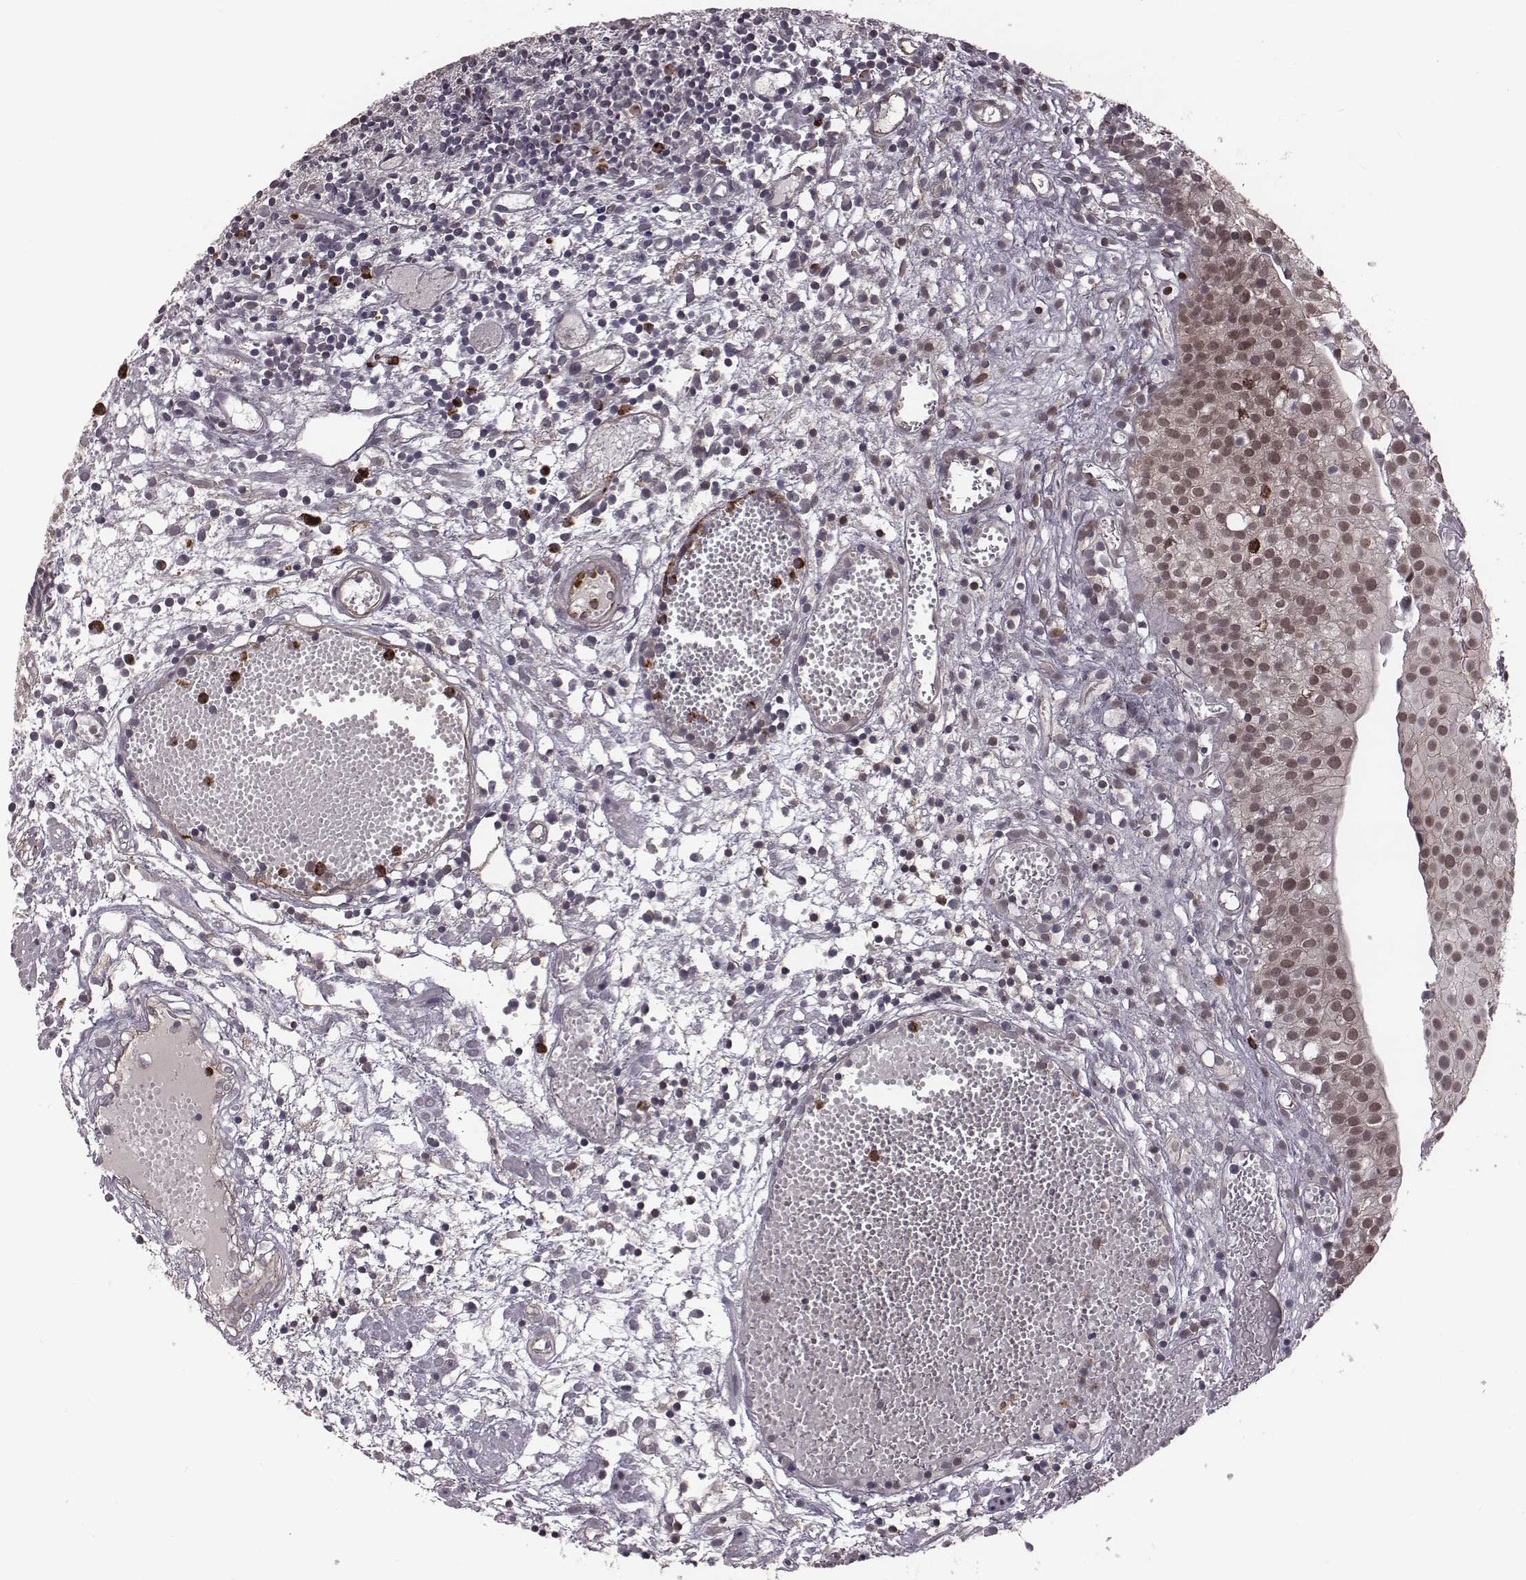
{"staining": {"intensity": "weak", "quantity": ">75%", "location": "cytoplasmic/membranous,nuclear"}, "tissue": "urothelial cancer", "cell_type": "Tumor cells", "image_type": "cancer", "snomed": [{"axis": "morphology", "description": "Urothelial carcinoma, Low grade"}, {"axis": "topography", "description": "Urinary bladder"}], "caption": "This micrograph displays immunohistochemistry (IHC) staining of urothelial cancer, with low weak cytoplasmic/membranous and nuclear expression in about >75% of tumor cells.", "gene": "RPL3", "patient": {"sex": "male", "age": 79}}